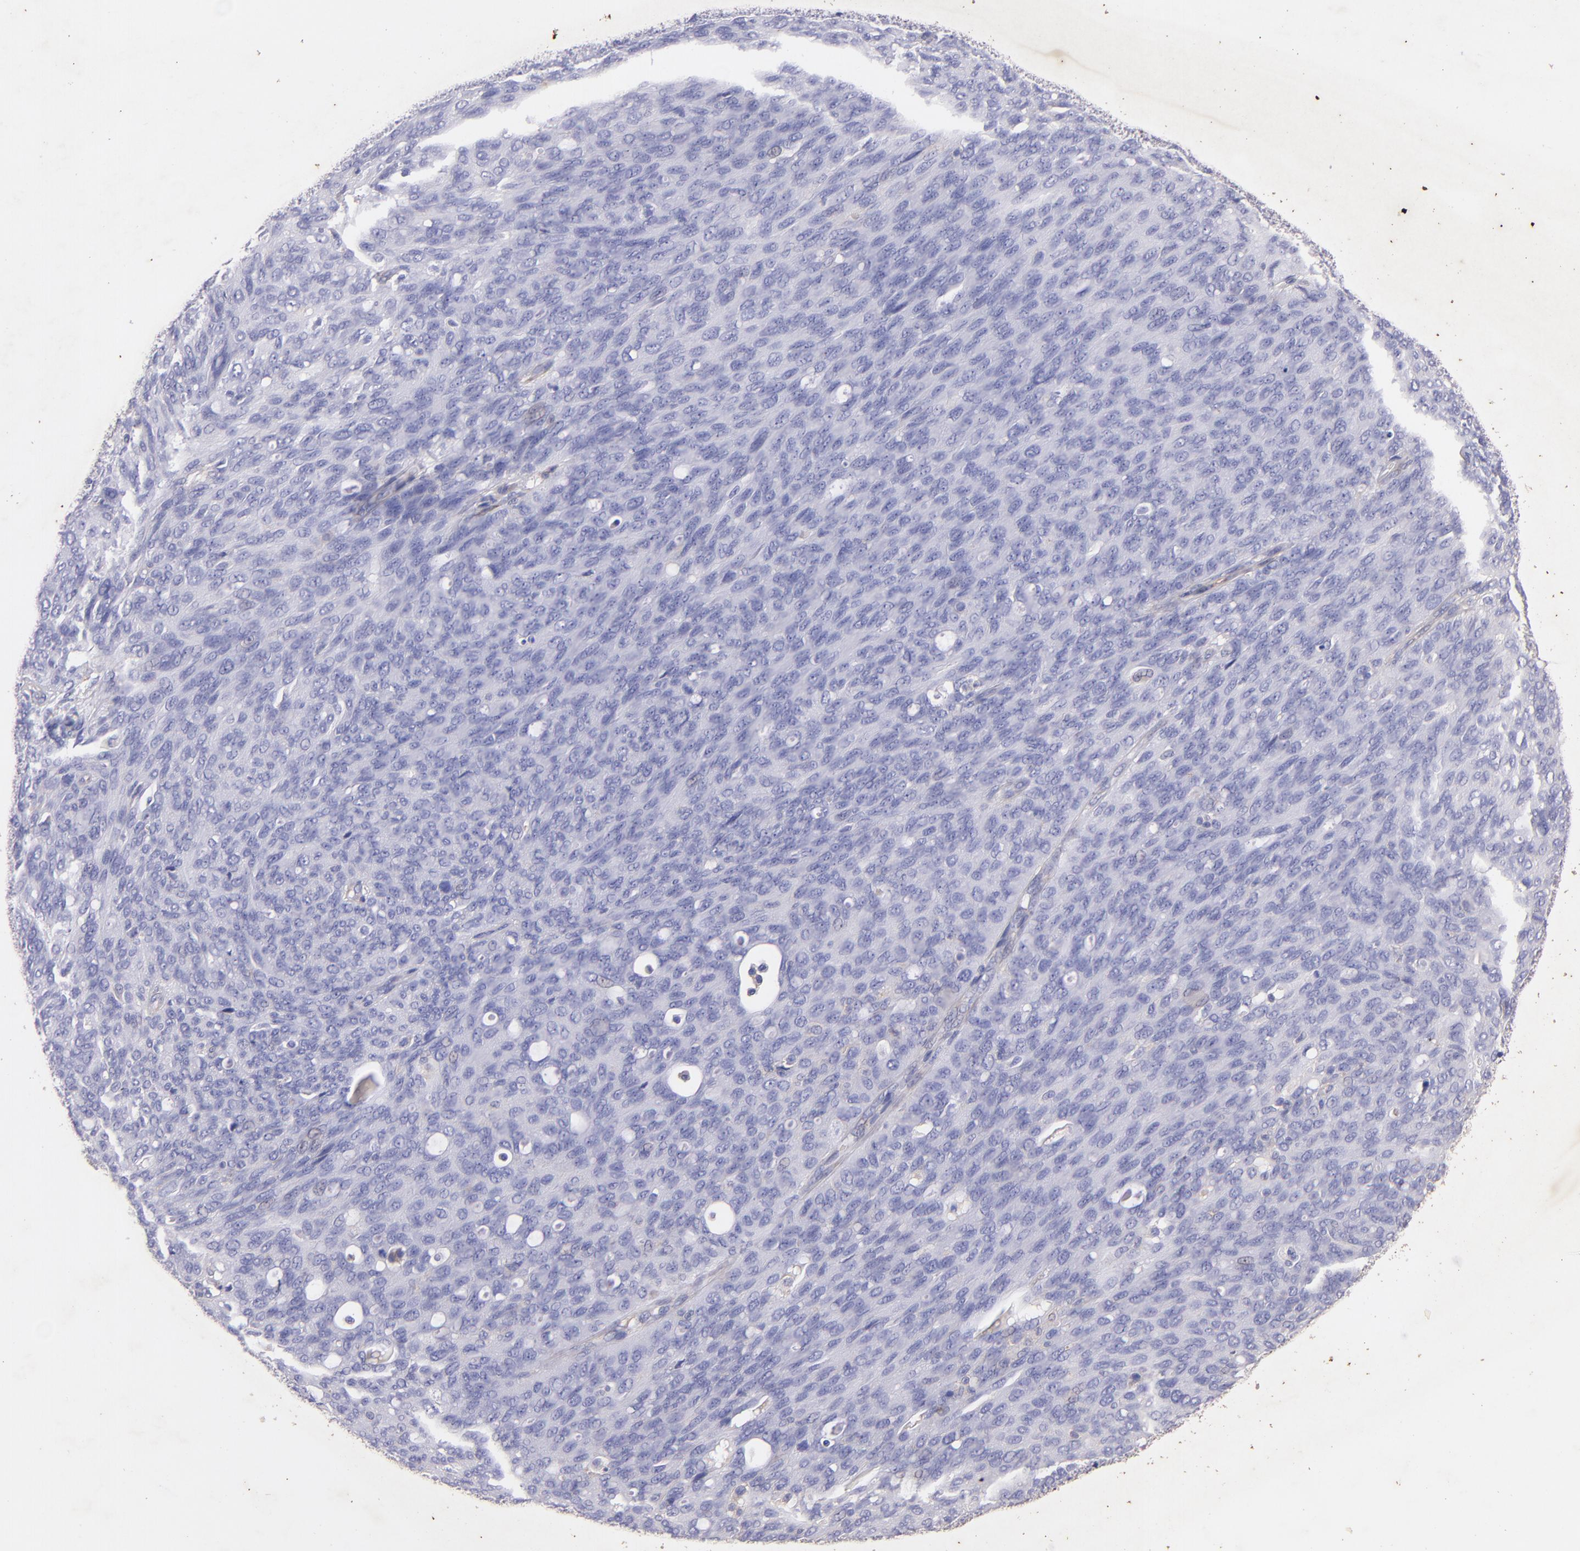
{"staining": {"intensity": "weak", "quantity": "<25%", "location": "cytoplasmic/membranous"}, "tissue": "ovarian cancer", "cell_type": "Tumor cells", "image_type": "cancer", "snomed": [{"axis": "morphology", "description": "Carcinoma, endometroid"}, {"axis": "topography", "description": "Ovary"}], "caption": "There is no significant positivity in tumor cells of ovarian endometroid carcinoma.", "gene": "RET", "patient": {"sex": "female", "age": 60}}